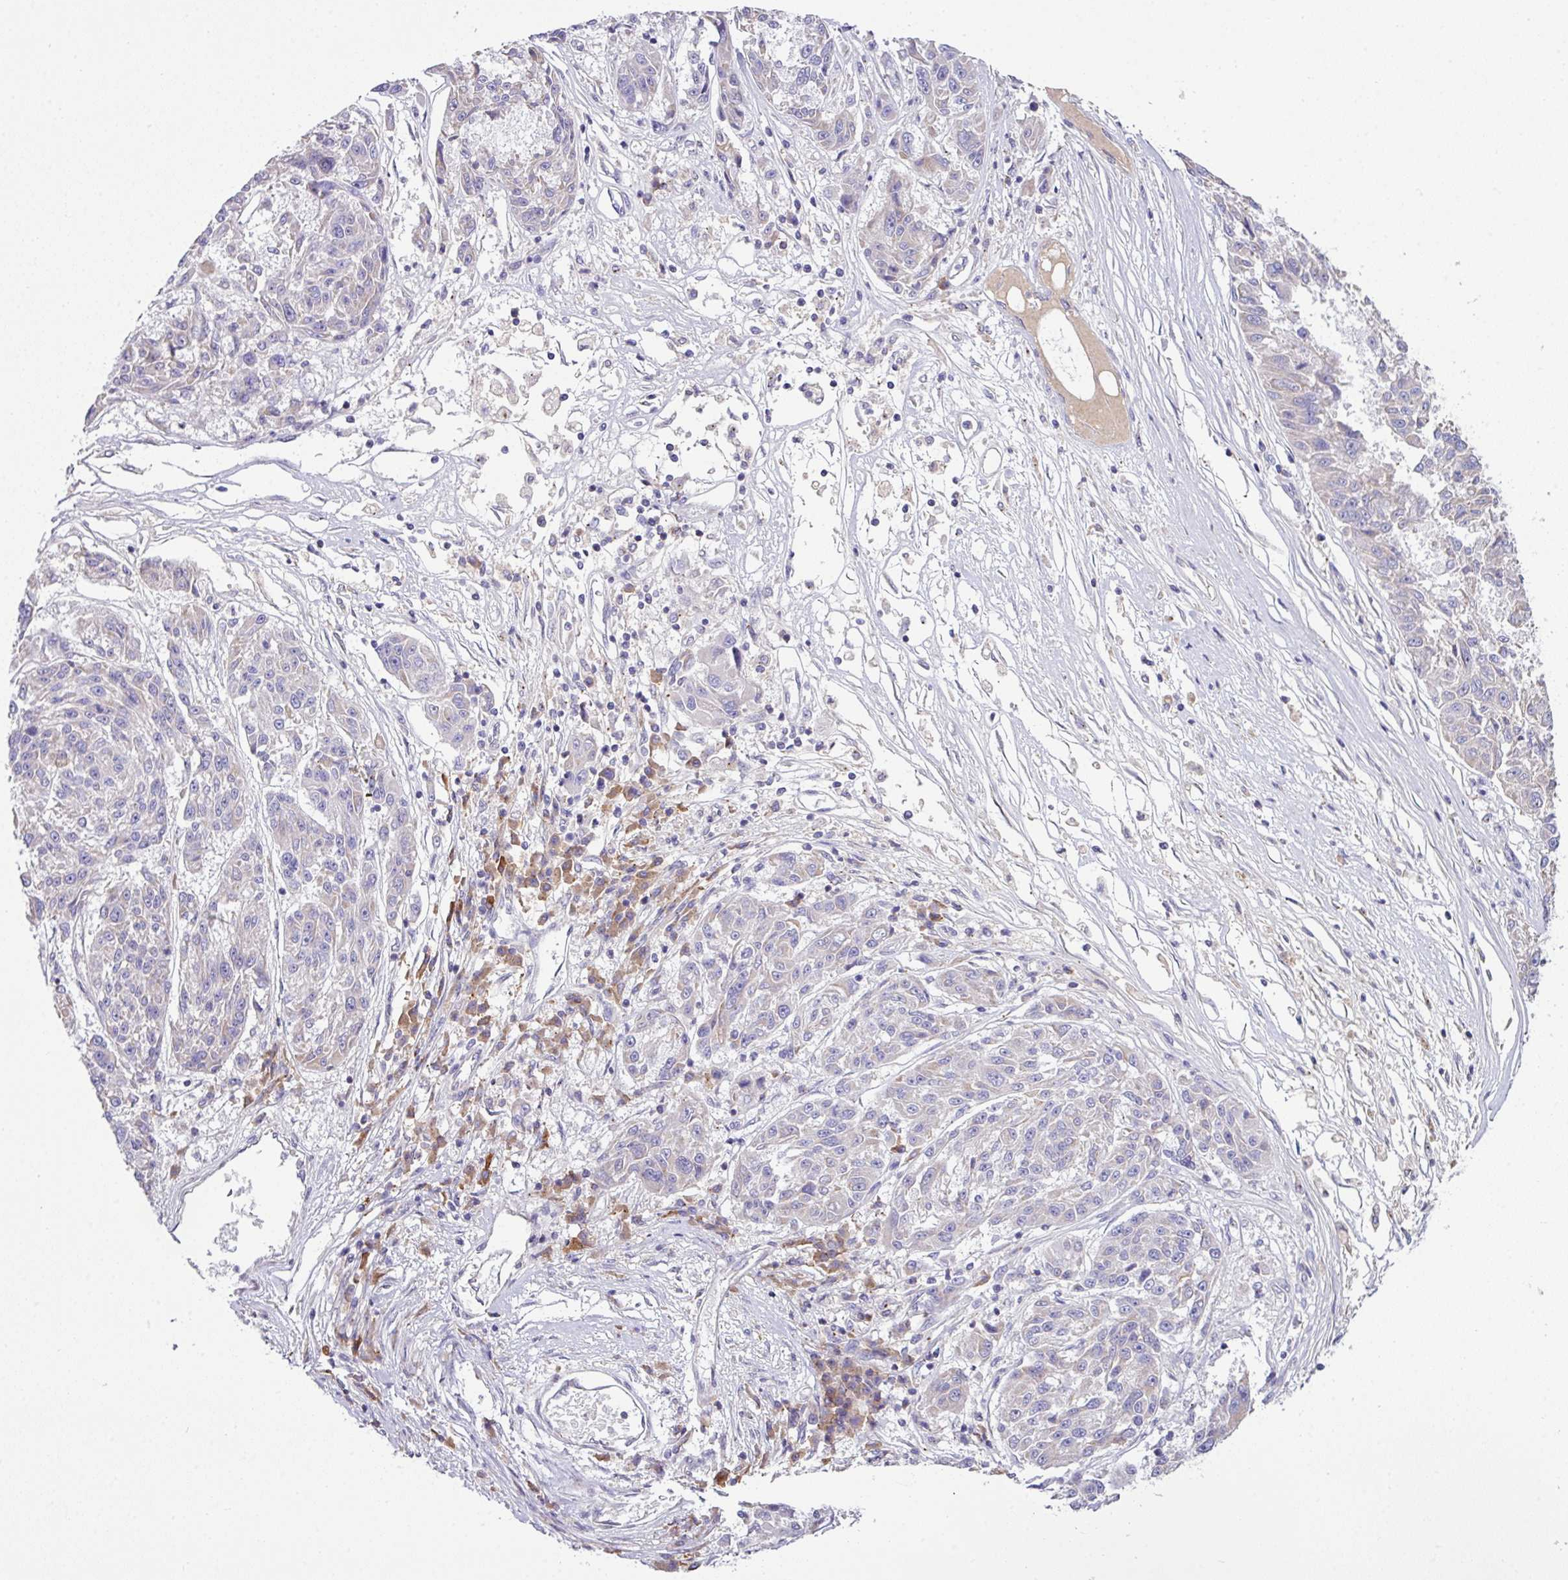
{"staining": {"intensity": "negative", "quantity": "none", "location": "none"}, "tissue": "melanoma", "cell_type": "Tumor cells", "image_type": "cancer", "snomed": [{"axis": "morphology", "description": "Malignant melanoma, NOS"}, {"axis": "topography", "description": "Skin"}], "caption": "Tumor cells are negative for brown protein staining in melanoma. The staining was performed using DAB to visualize the protein expression in brown, while the nuclei were stained in blue with hematoxylin (Magnification: 20x).", "gene": "SLAMF6", "patient": {"sex": "male", "age": 53}}